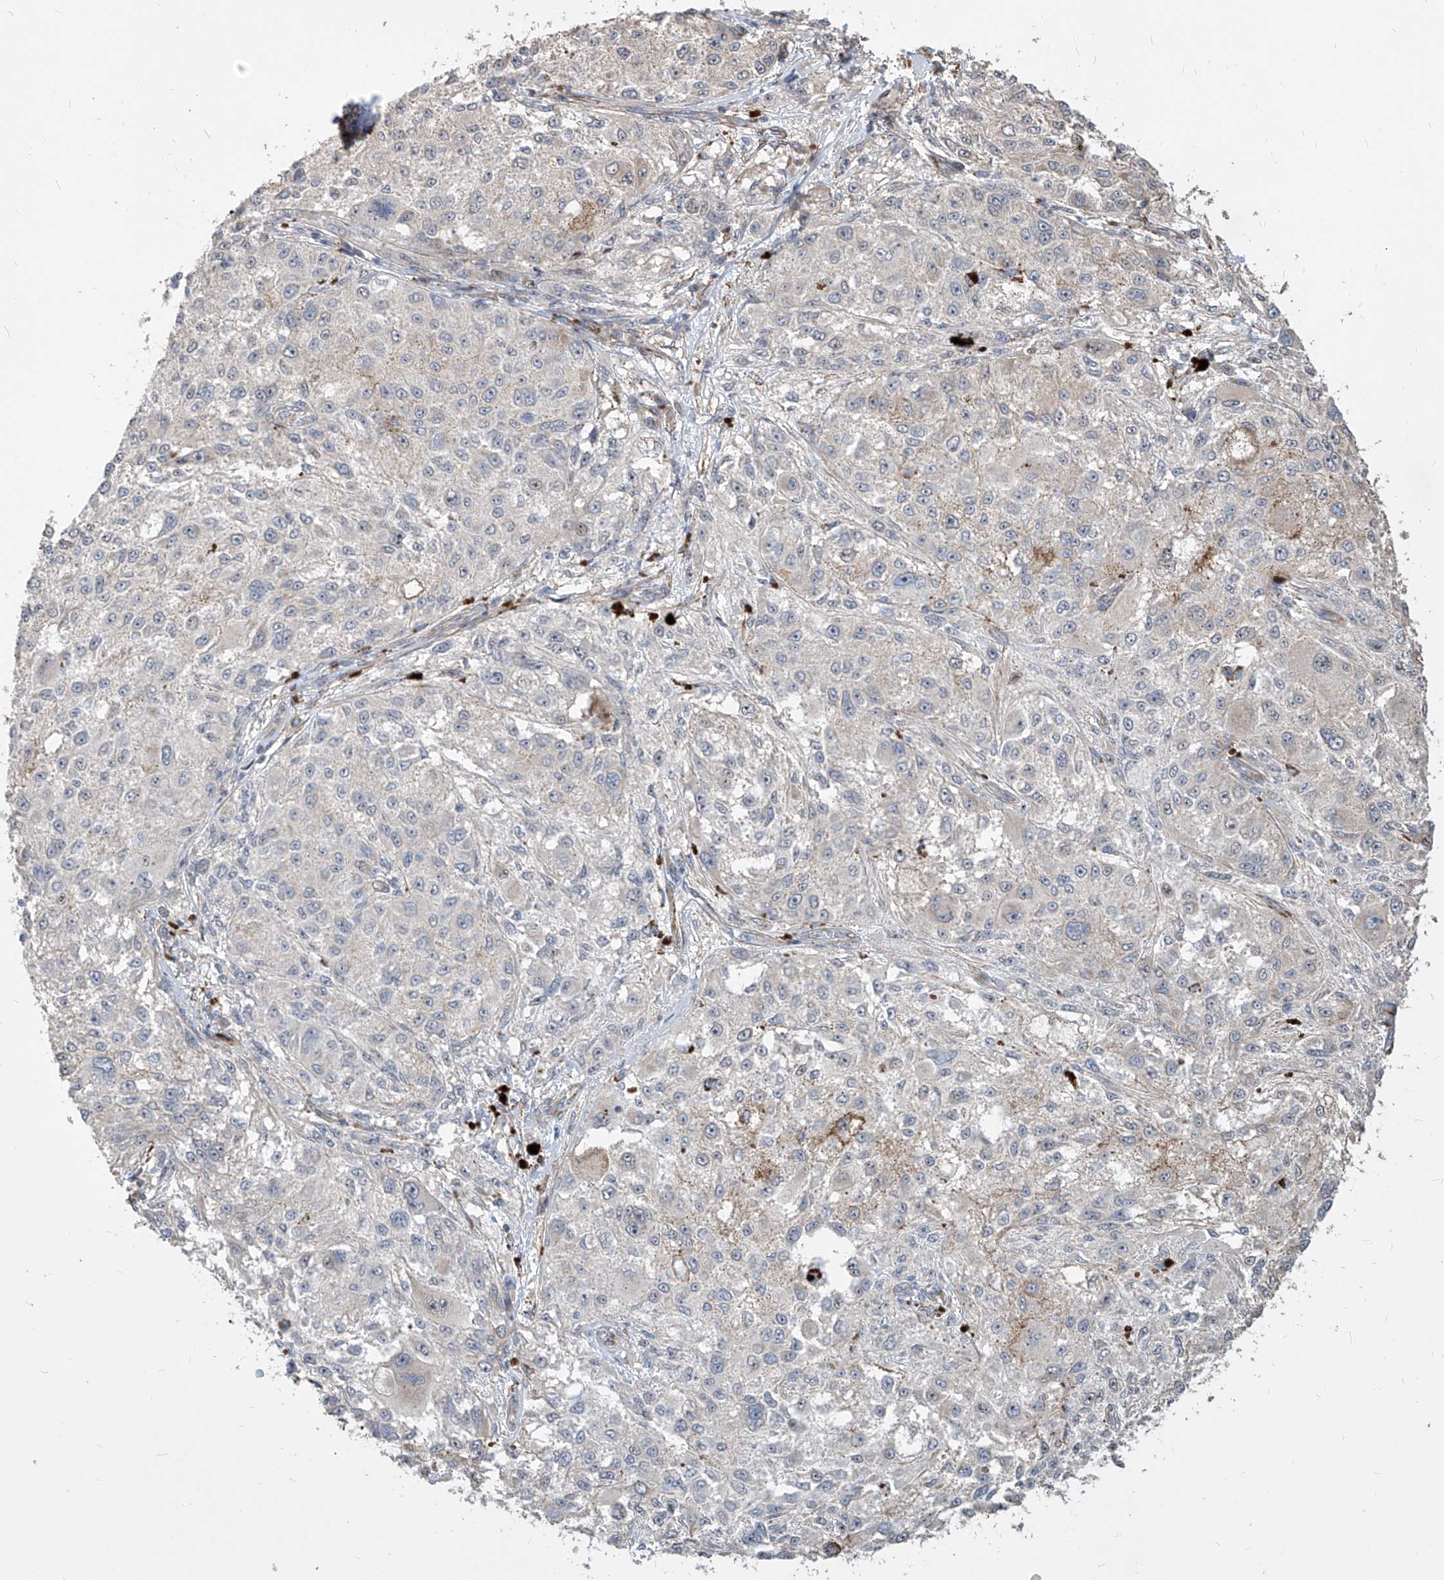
{"staining": {"intensity": "negative", "quantity": "none", "location": "none"}, "tissue": "melanoma", "cell_type": "Tumor cells", "image_type": "cancer", "snomed": [{"axis": "morphology", "description": "Necrosis, NOS"}, {"axis": "morphology", "description": "Malignant melanoma, NOS"}, {"axis": "topography", "description": "Skin"}], "caption": "Tumor cells are negative for brown protein staining in melanoma. (DAB (3,3'-diaminobenzidine) immunohistochemistry, high magnification).", "gene": "FAM83B", "patient": {"sex": "female", "age": 87}}